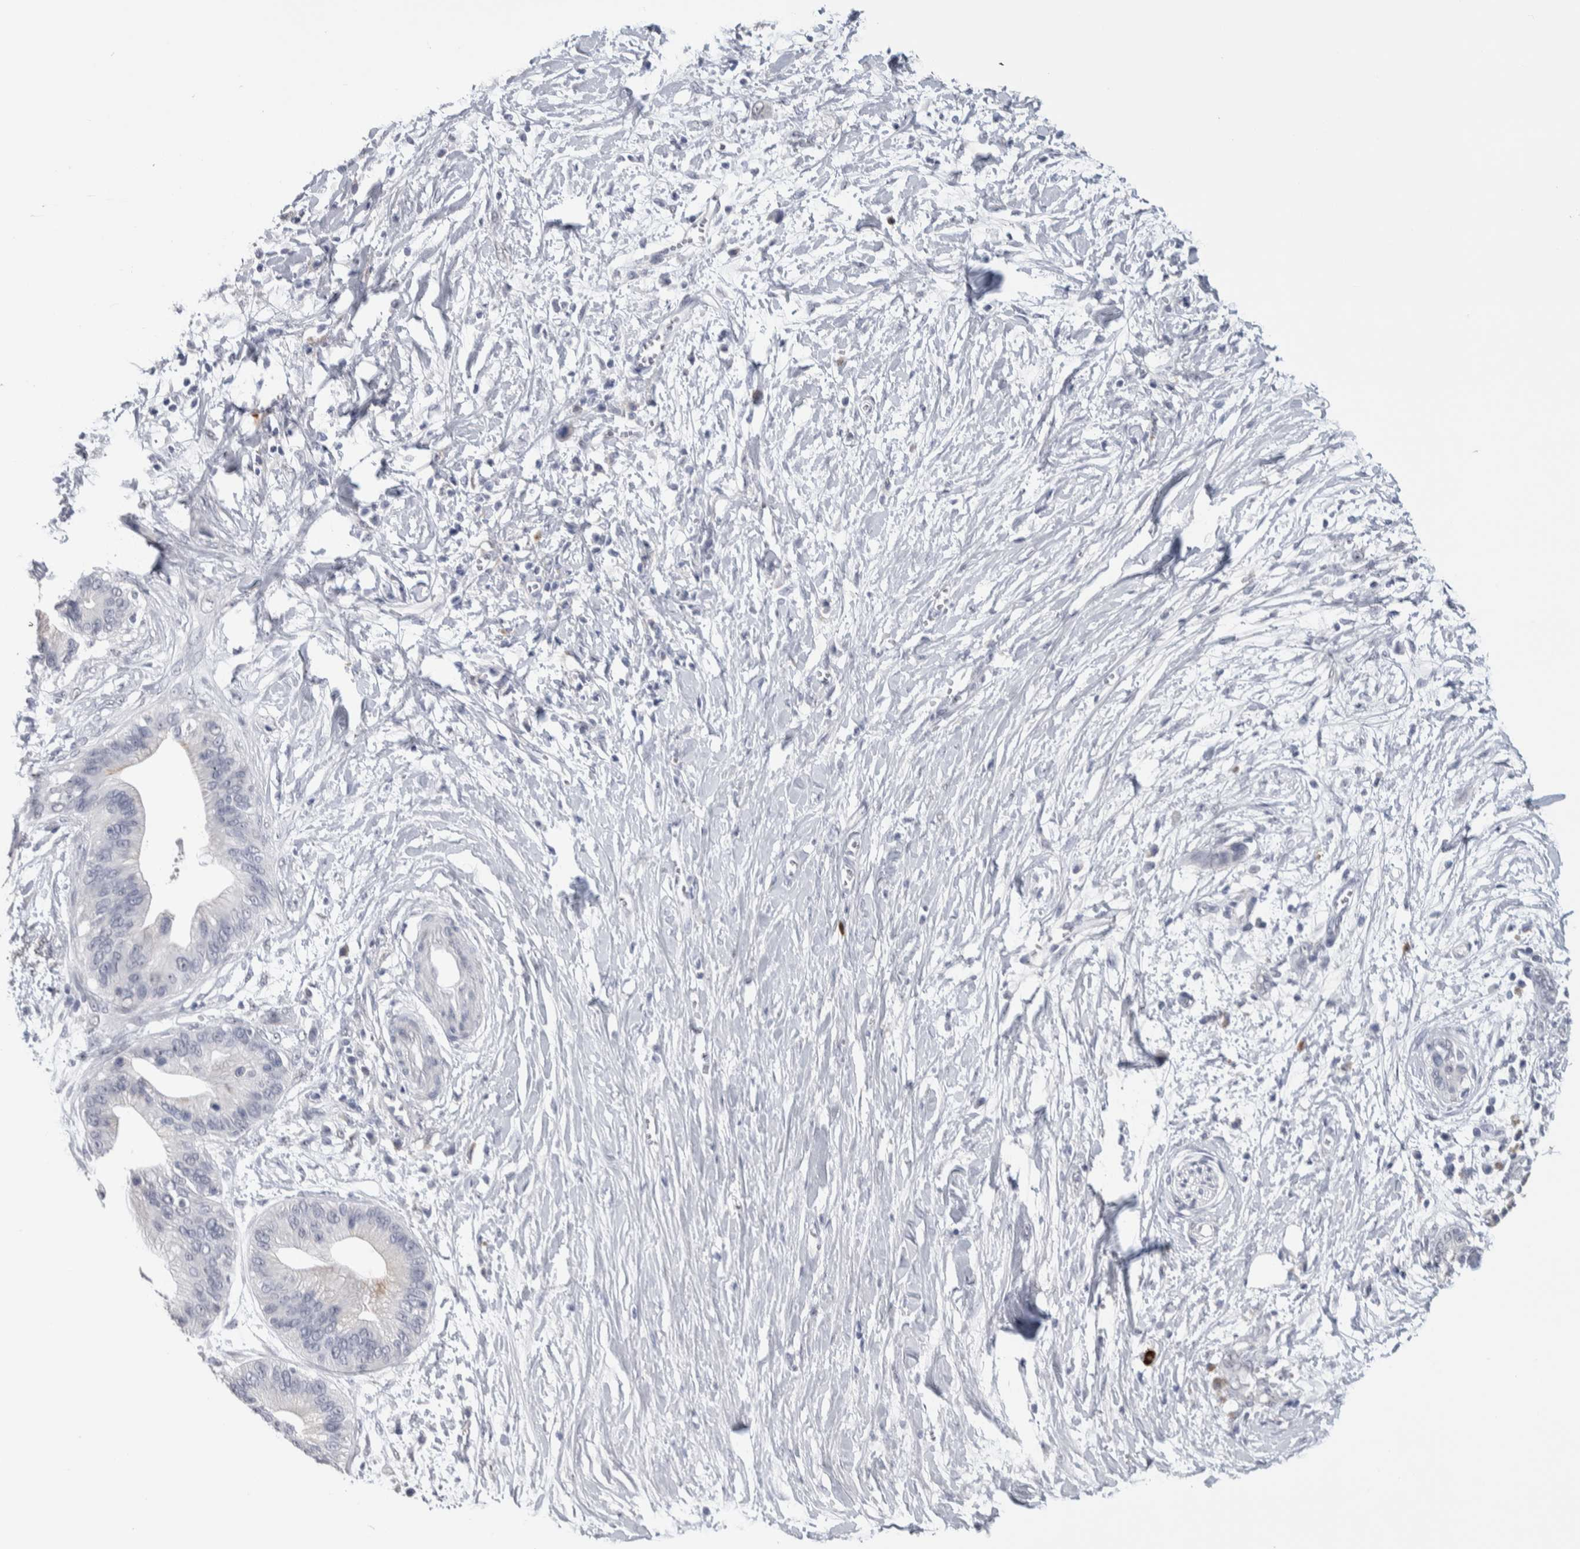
{"staining": {"intensity": "negative", "quantity": "none", "location": "none"}, "tissue": "pancreatic cancer", "cell_type": "Tumor cells", "image_type": "cancer", "snomed": [{"axis": "morphology", "description": "Normal tissue, NOS"}, {"axis": "morphology", "description": "Adenocarcinoma, NOS"}, {"axis": "topography", "description": "Pancreas"}, {"axis": "topography", "description": "Peripheral nerve tissue"}], "caption": "IHC of human pancreatic cancer displays no staining in tumor cells.", "gene": "TMEM102", "patient": {"sex": "male", "age": 59}}